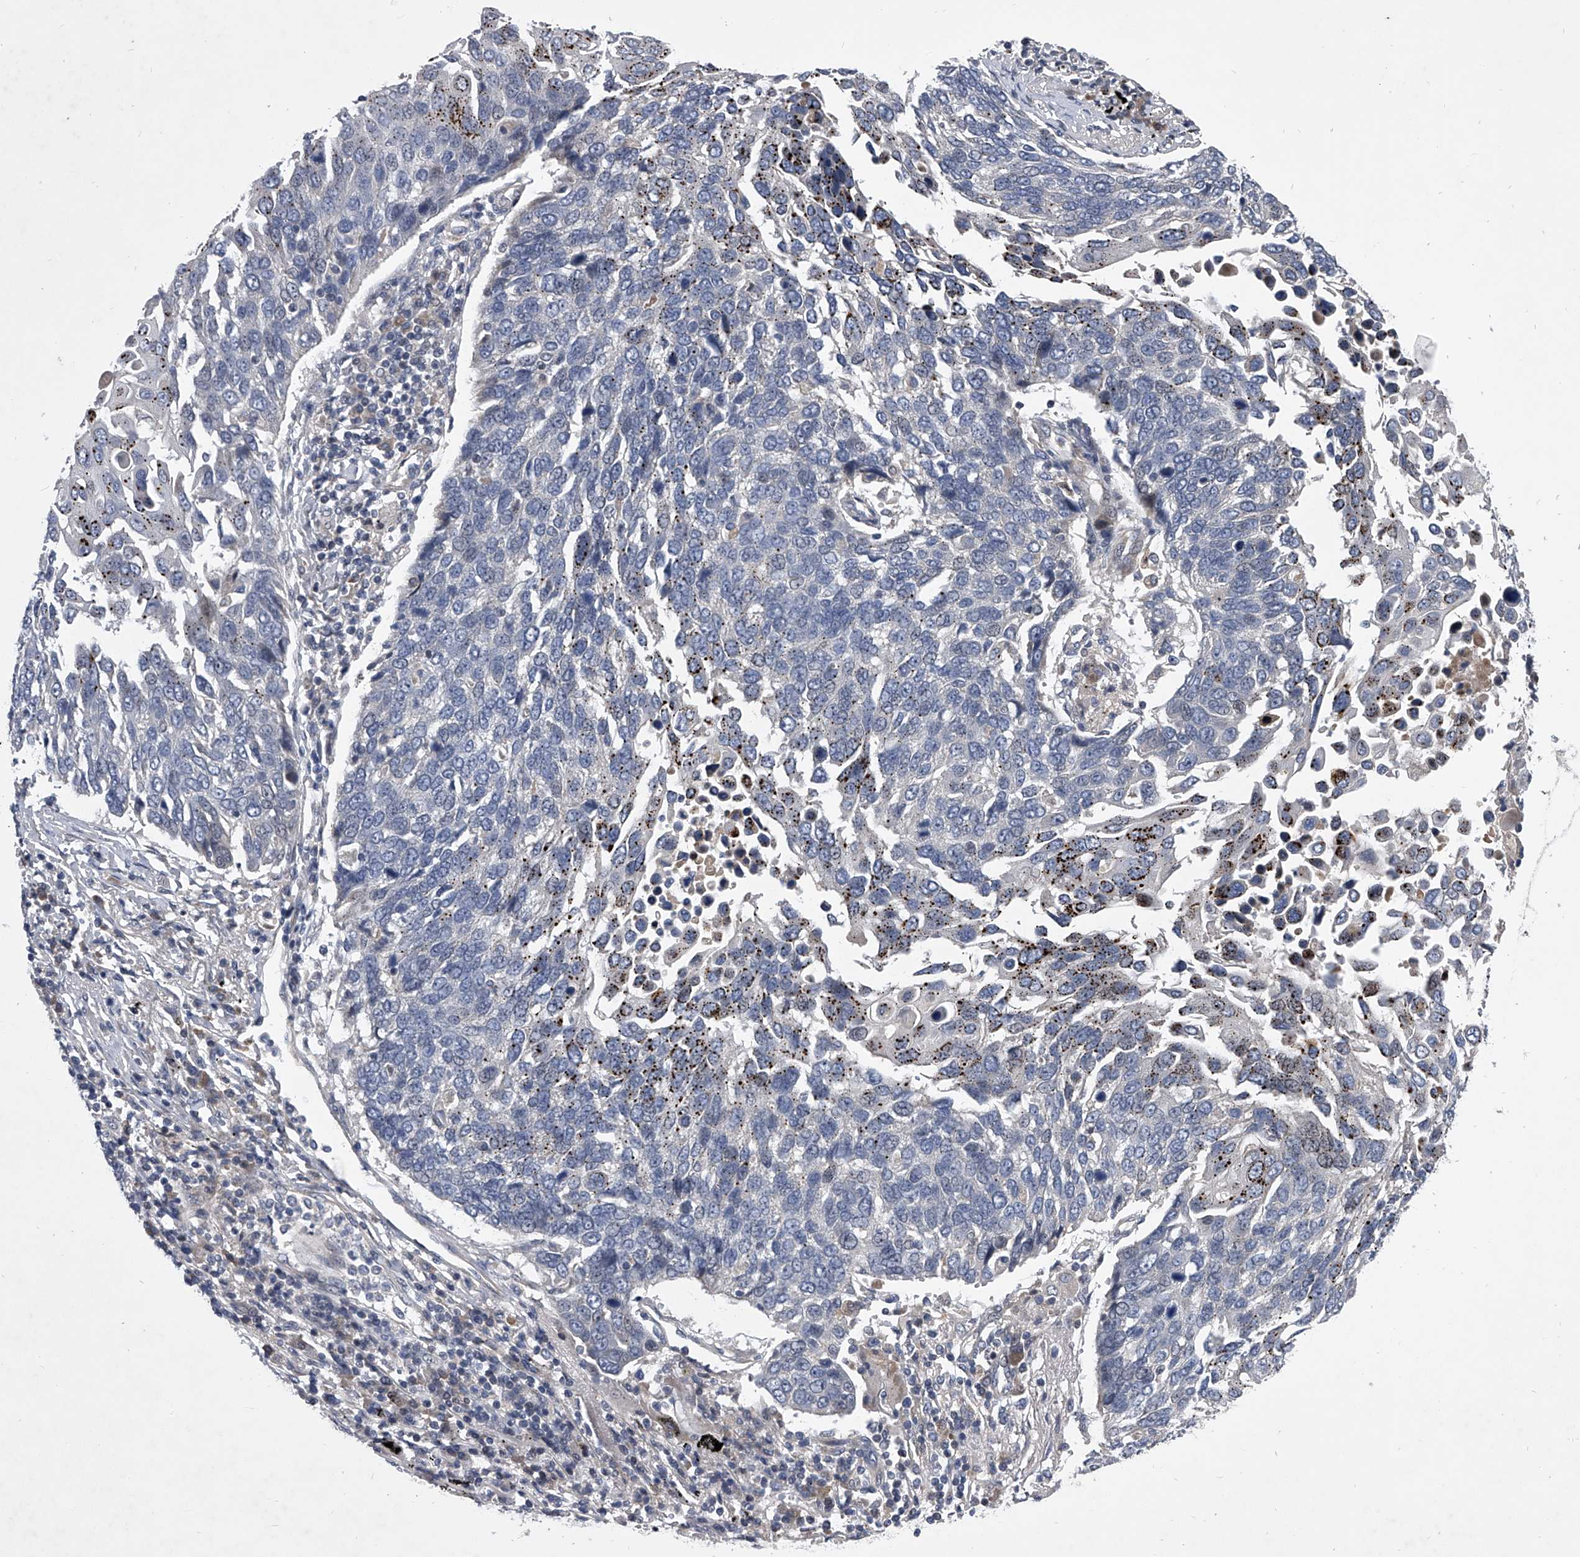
{"staining": {"intensity": "negative", "quantity": "none", "location": "none"}, "tissue": "lung cancer", "cell_type": "Tumor cells", "image_type": "cancer", "snomed": [{"axis": "morphology", "description": "Squamous cell carcinoma, NOS"}, {"axis": "topography", "description": "Lung"}], "caption": "Immunohistochemistry (IHC) micrograph of human lung cancer stained for a protein (brown), which displays no positivity in tumor cells.", "gene": "ZNF76", "patient": {"sex": "male", "age": 66}}